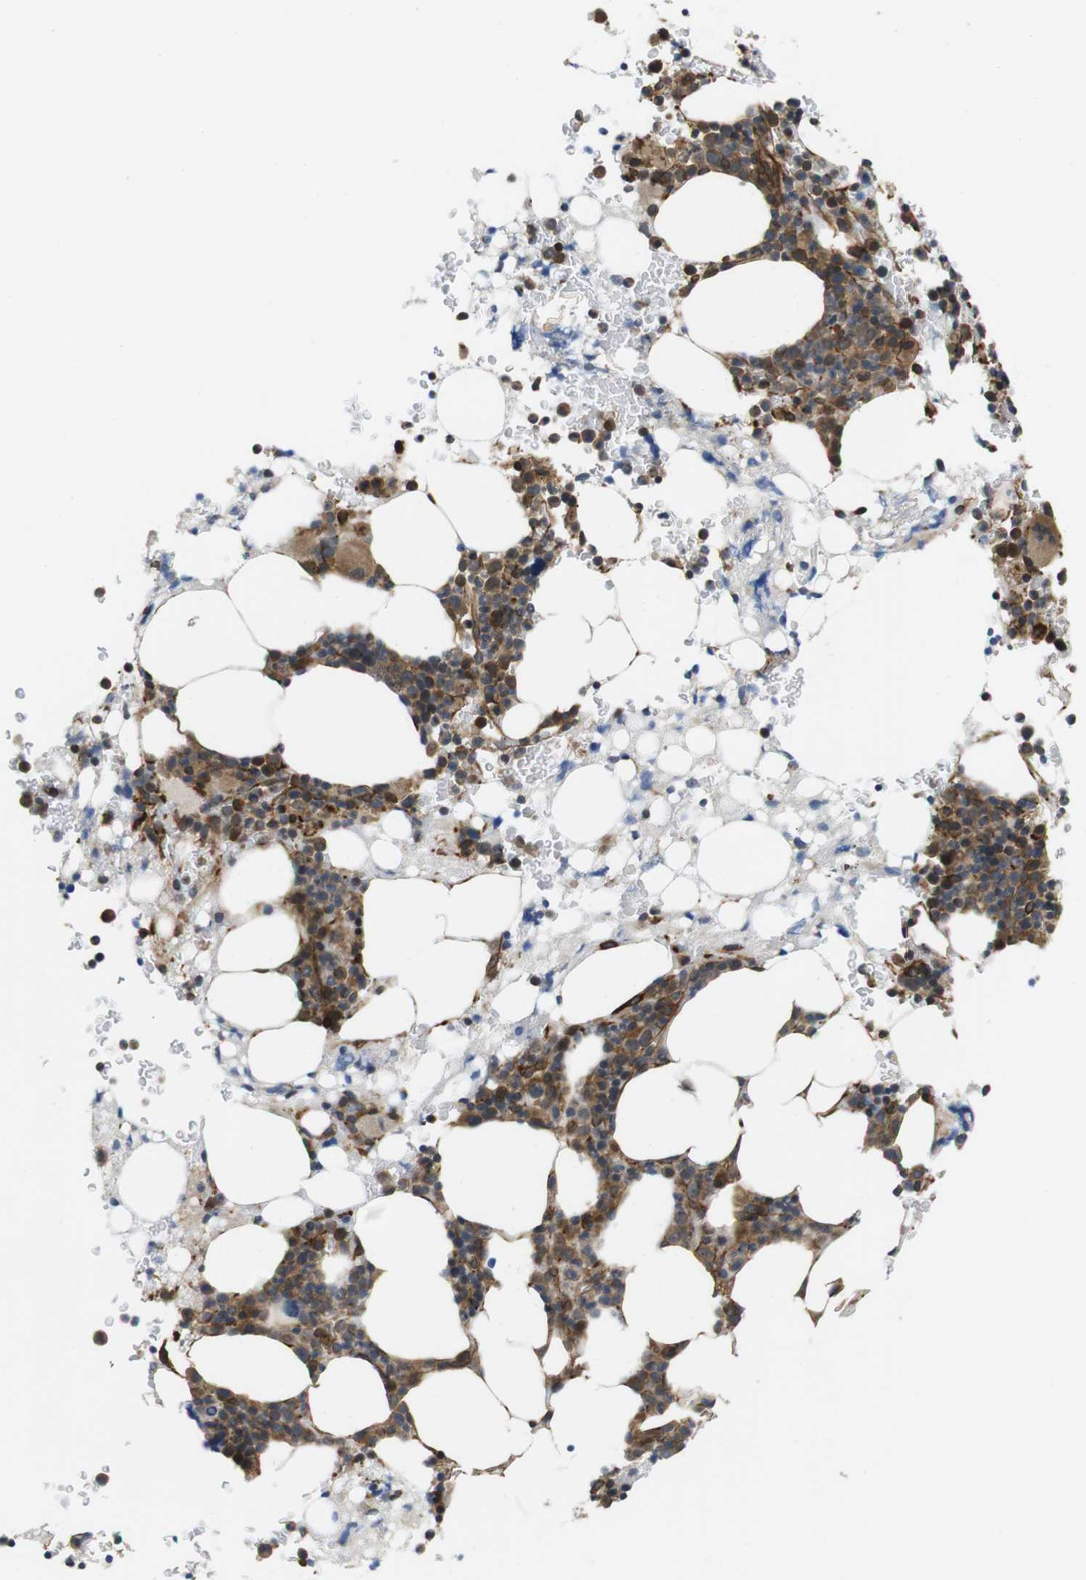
{"staining": {"intensity": "moderate", "quantity": ">75%", "location": "cytoplasmic/membranous"}, "tissue": "bone marrow", "cell_type": "Hematopoietic cells", "image_type": "normal", "snomed": [{"axis": "morphology", "description": "Normal tissue, NOS"}, {"axis": "morphology", "description": "Inflammation, NOS"}, {"axis": "topography", "description": "Bone marrow"}], "caption": "Human bone marrow stained for a protein (brown) exhibits moderate cytoplasmic/membranous positive expression in about >75% of hematopoietic cells.", "gene": "ZDHHC5", "patient": {"sex": "female", "age": 84}}